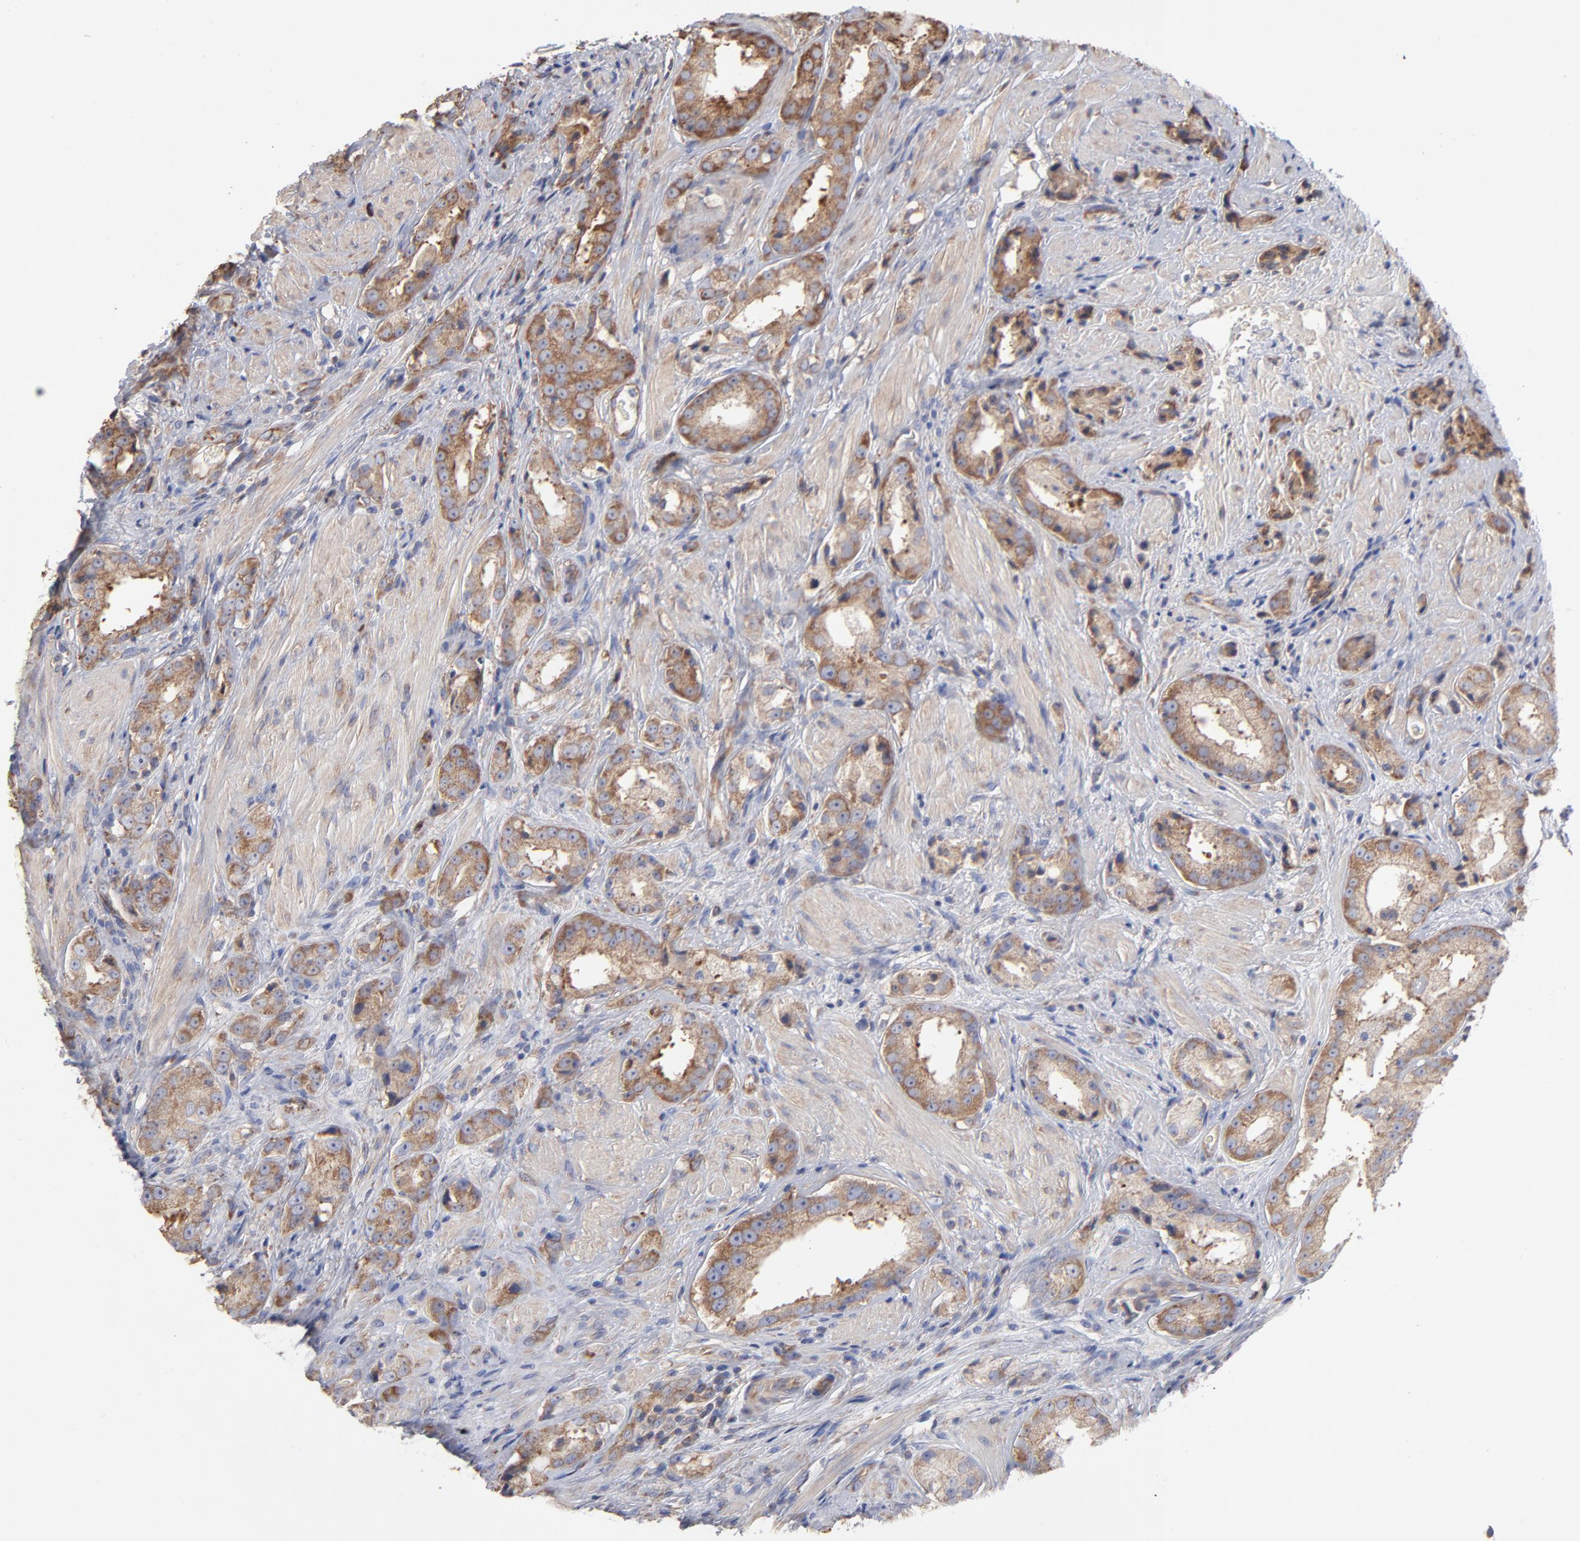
{"staining": {"intensity": "moderate", "quantity": ">75%", "location": "cytoplasmic/membranous"}, "tissue": "prostate cancer", "cell_type": "Tumor cells", "image_type": "cancer", "snomed": [{"axis": "morphology", "description": "Adenocarcinoma, Medium grade"}, {"axis": "topography", "description": "Prostate"}], "caption": "Human prostate cancer stained for a protein (brown) demonstrates moderate cytoplasmic/membranous positive expression in about >75% of tumor cells.", "gene": "RPL3", "patient": {"sex": "male", "age": 53}}